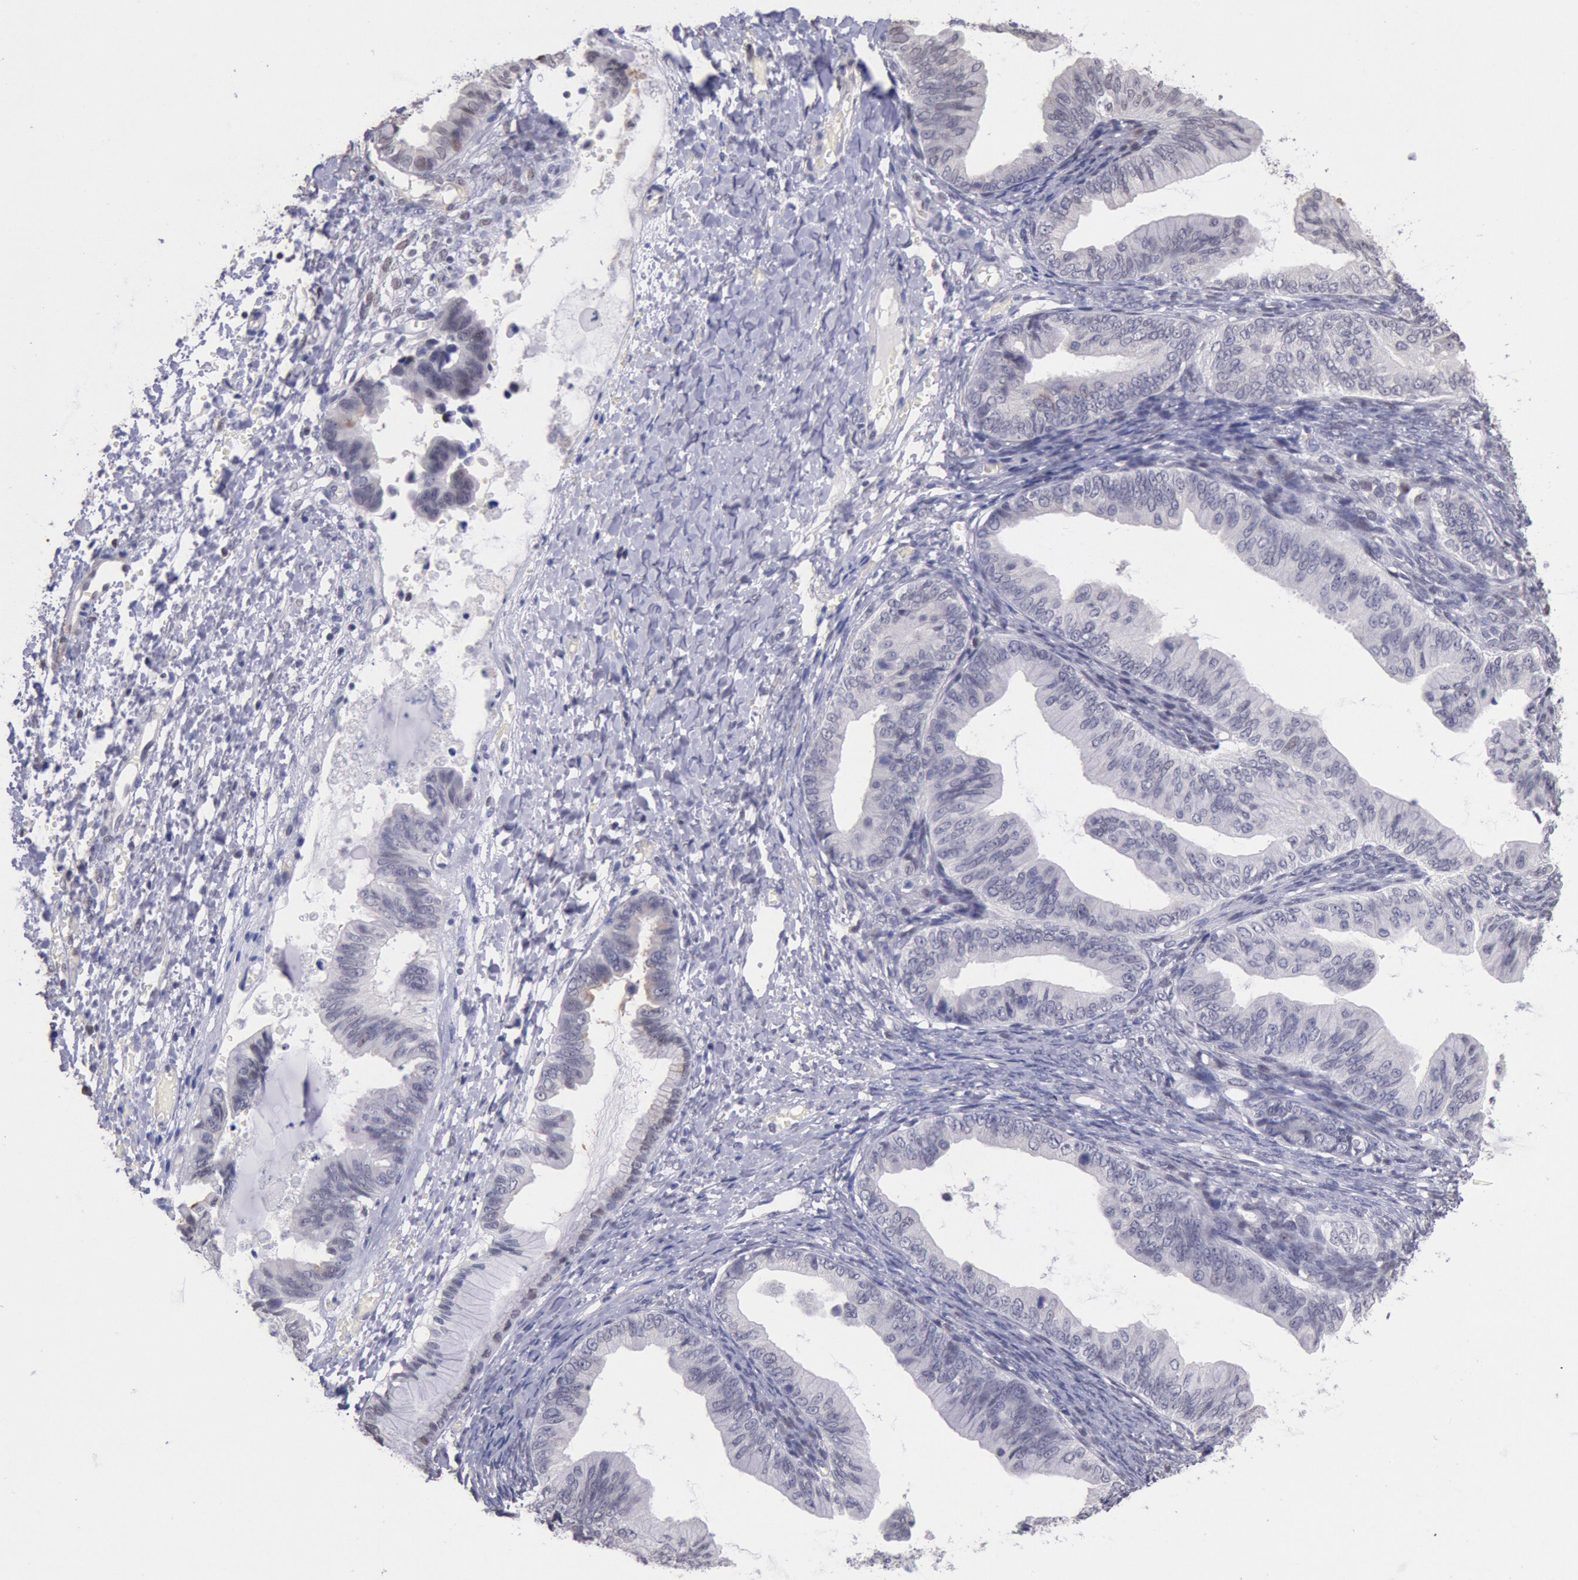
{"staining": {"intensity": "negative", "quantity": "none", "location": "none"}, "tissue": "ovarian cancer", "cell_type": "Tumor cells", "image_type": "cancer", "snomed": [{"axis": "morphology", "description": "Cystadenocarcinoma, mucinous, NOS"}, {"axis": "topography", "description": "Ovary"}], "caption": "IHC of human ovarian mucinous cystadenocarcinoma shows no staining in tumor cells. (DAB immunohistochemistry (IHC), high magnification).", "gene": "MYH7", "patient": {"sex": "female", "age": 36}}